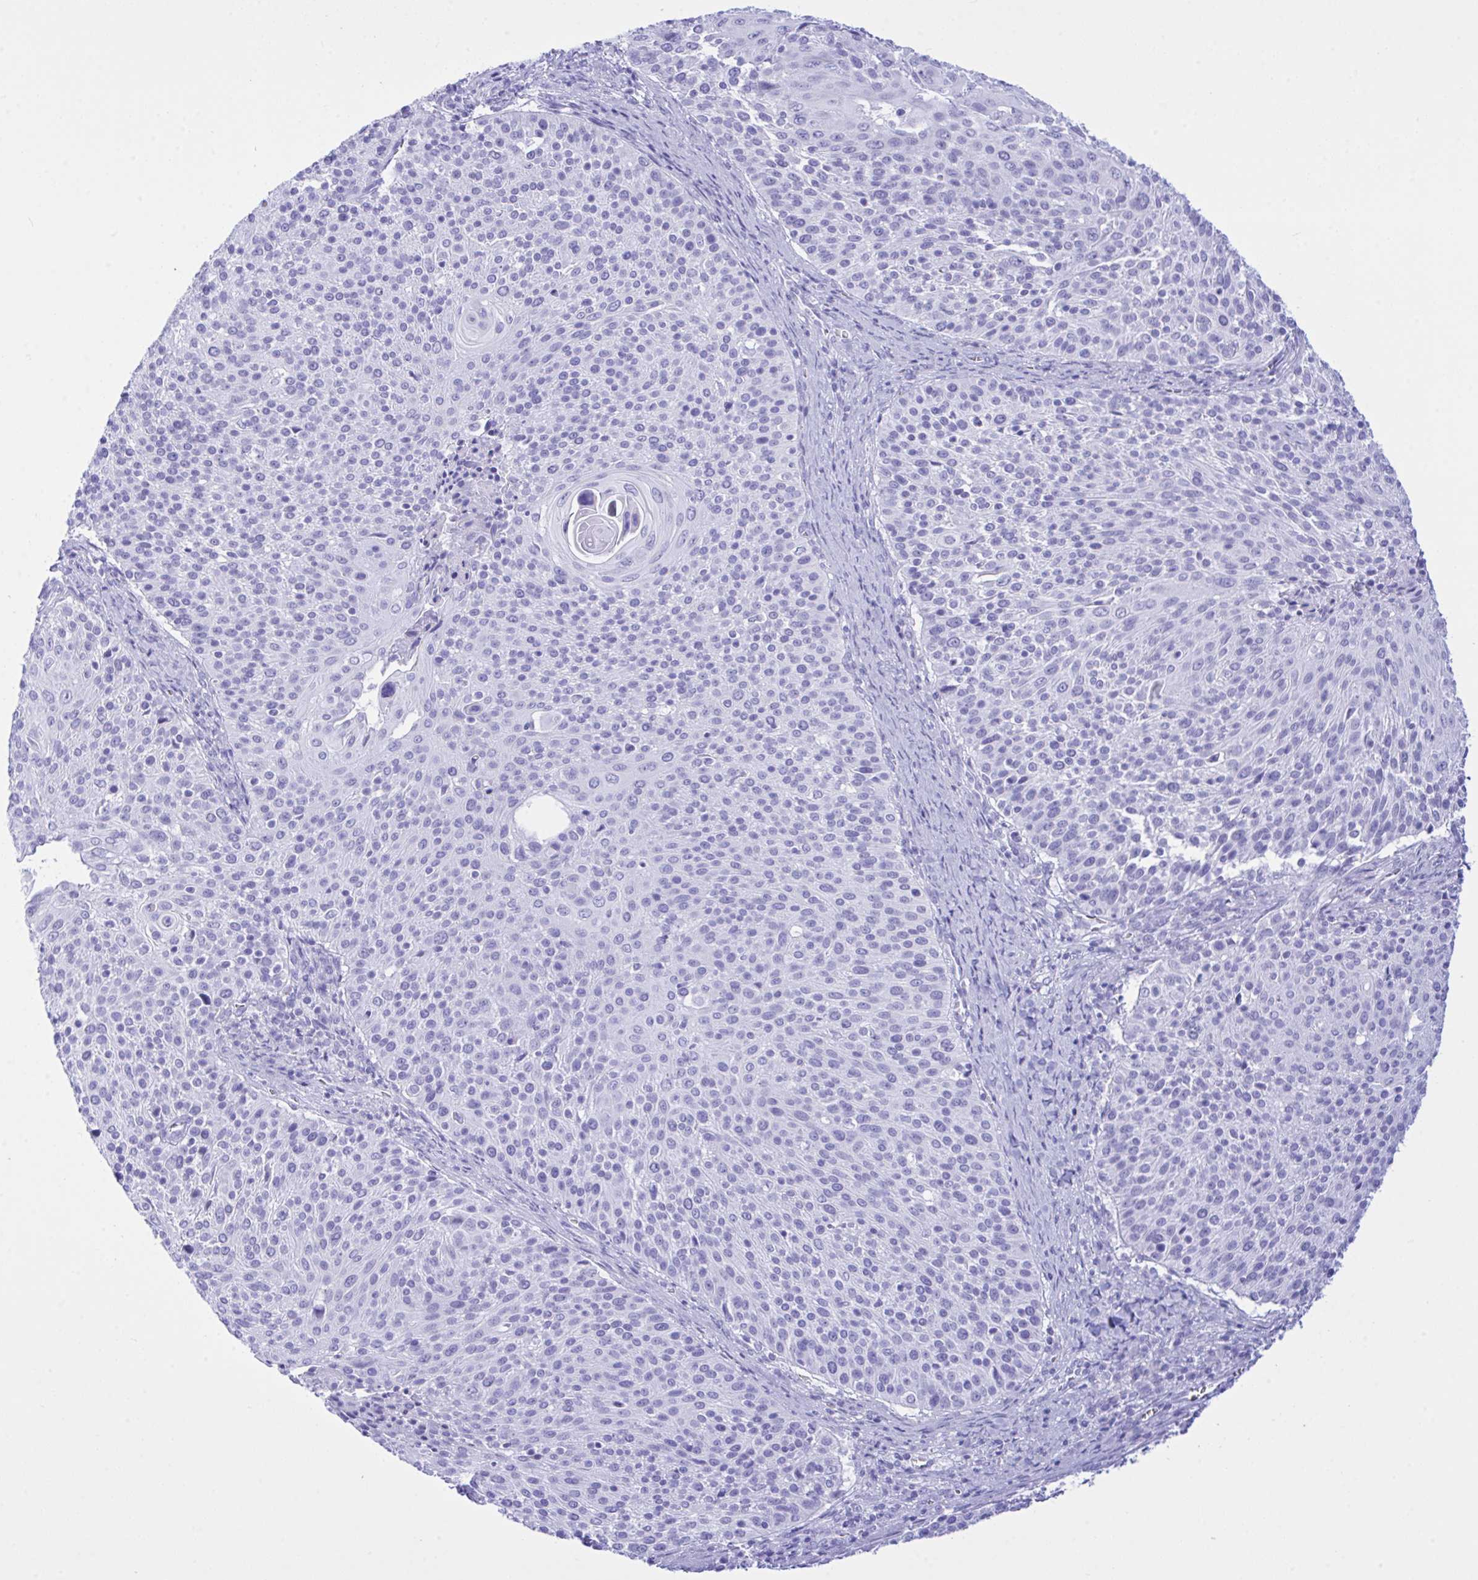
{"staining": {"intensity": "negative", "quantity": "none", "location": "none"}, "tissue": "cervical cancer", "cell_type": "Tumor cells", "image_type": "cancer", "snomed": [{"axis": "morphology", "description": "Squamous cell carcinoma, NOS"}, {"axis": "topography", "description": "Cervix"}], "caption": "High magnification brightfield microscopy of squamous cell carcinoma (cervical) stained with DAB (3,3'-diaminobenzidine) (brown) and counterstained with hematoxylin (blue): tumor cells show no significant staining.", "gene": "SELENOV", "patient": {"sex": "female", "age": 31}}